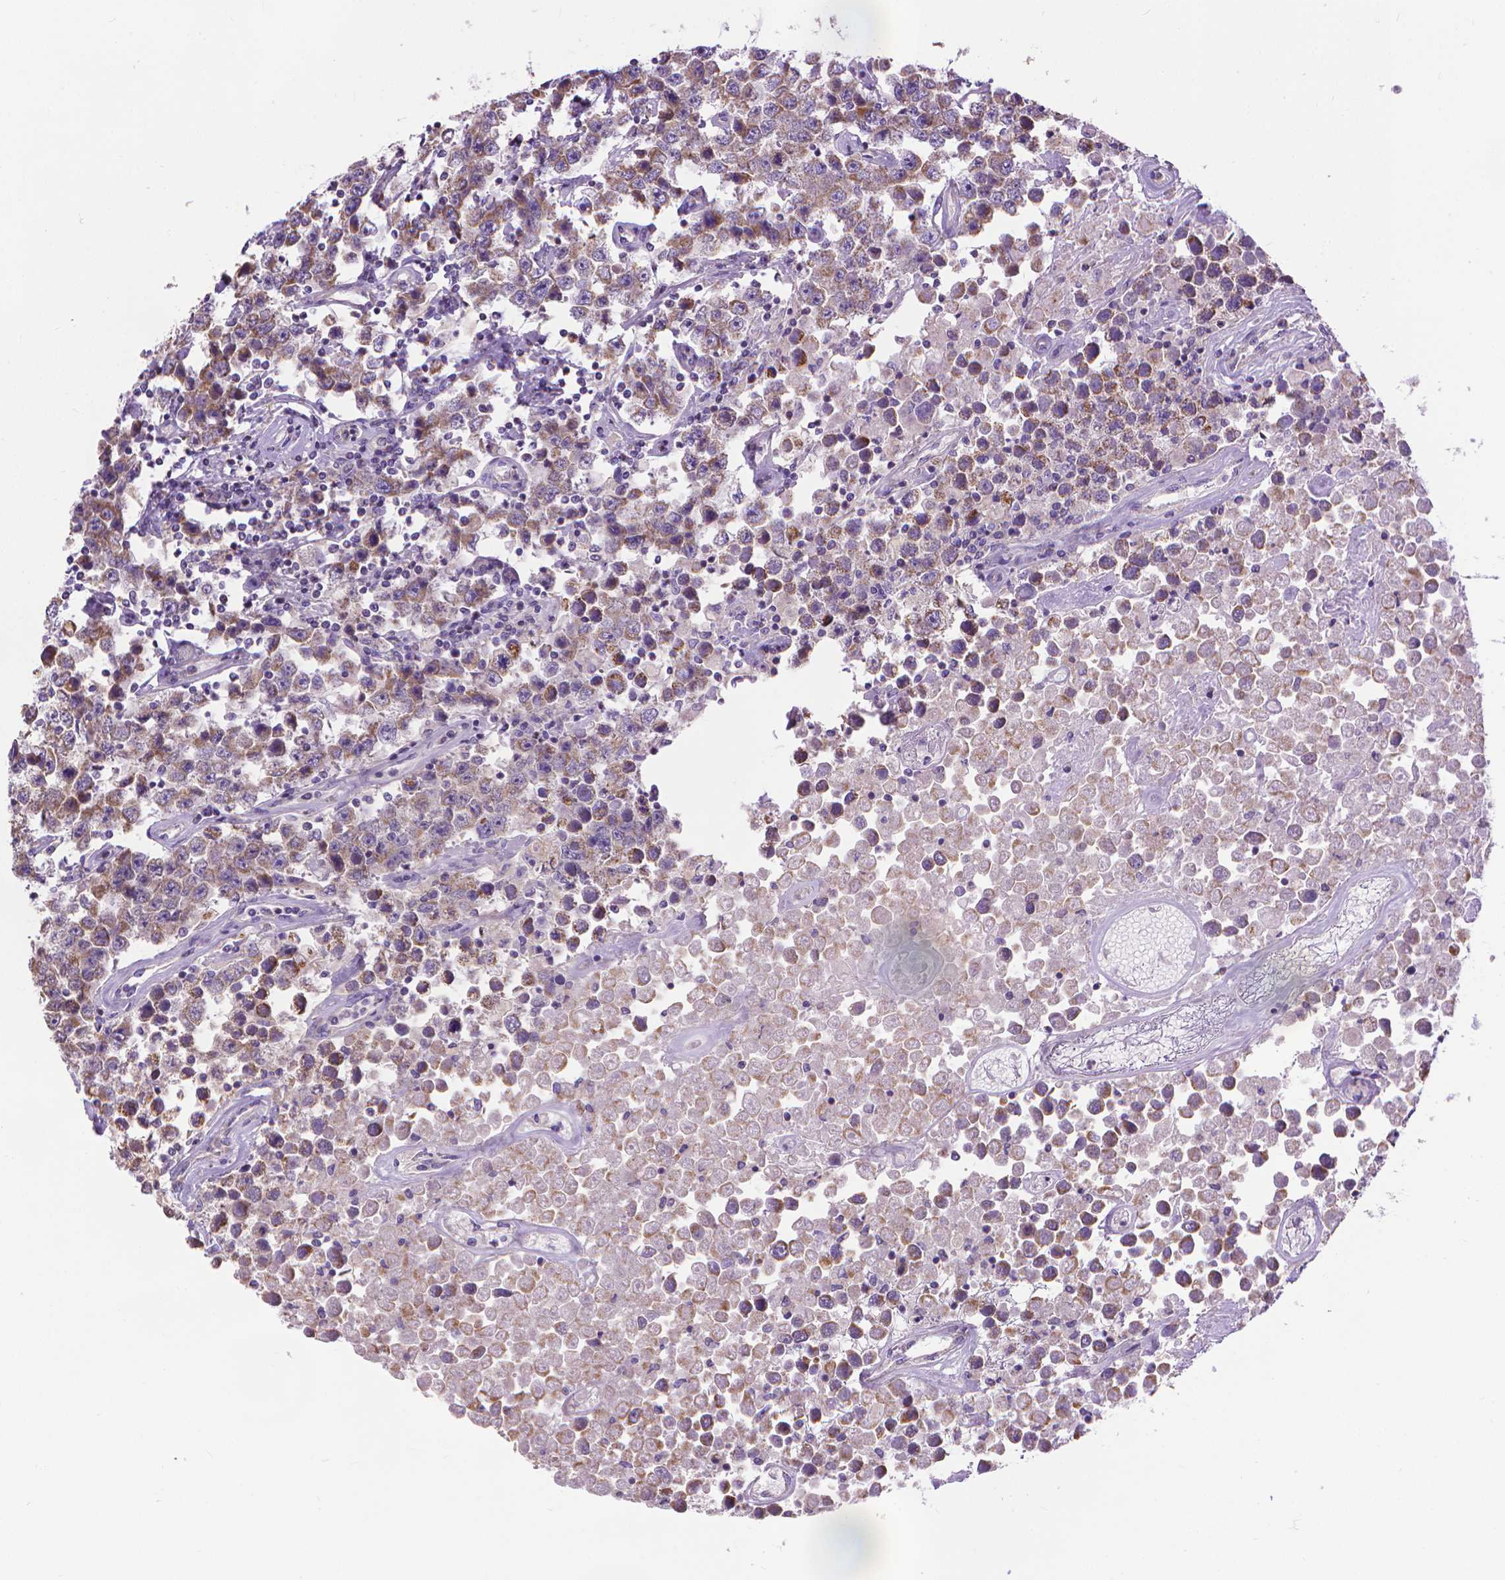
{"staining": {"intensity": "moderate", "quantity": "25%-75%", "location": "cytoplasmic/membranous"}, "tissue": "testis cancer", "cell_type": "Tumor cells", "image_type": "cancer", "snomed": [{"axis": "morphology", "description": "Seminoma, NOS"}, {"axis": "topography", "description": "Testis"}], "caption": "Testis seminoma stained with DAB (3,3'-diaminobenzidine) IHC shows medium levels of moderate cytoplasmic/membranous staining in approximately 25%-75% of tumor cells.", "gene": "SYN1", "patient": {"sex": "male", "age": 52}}